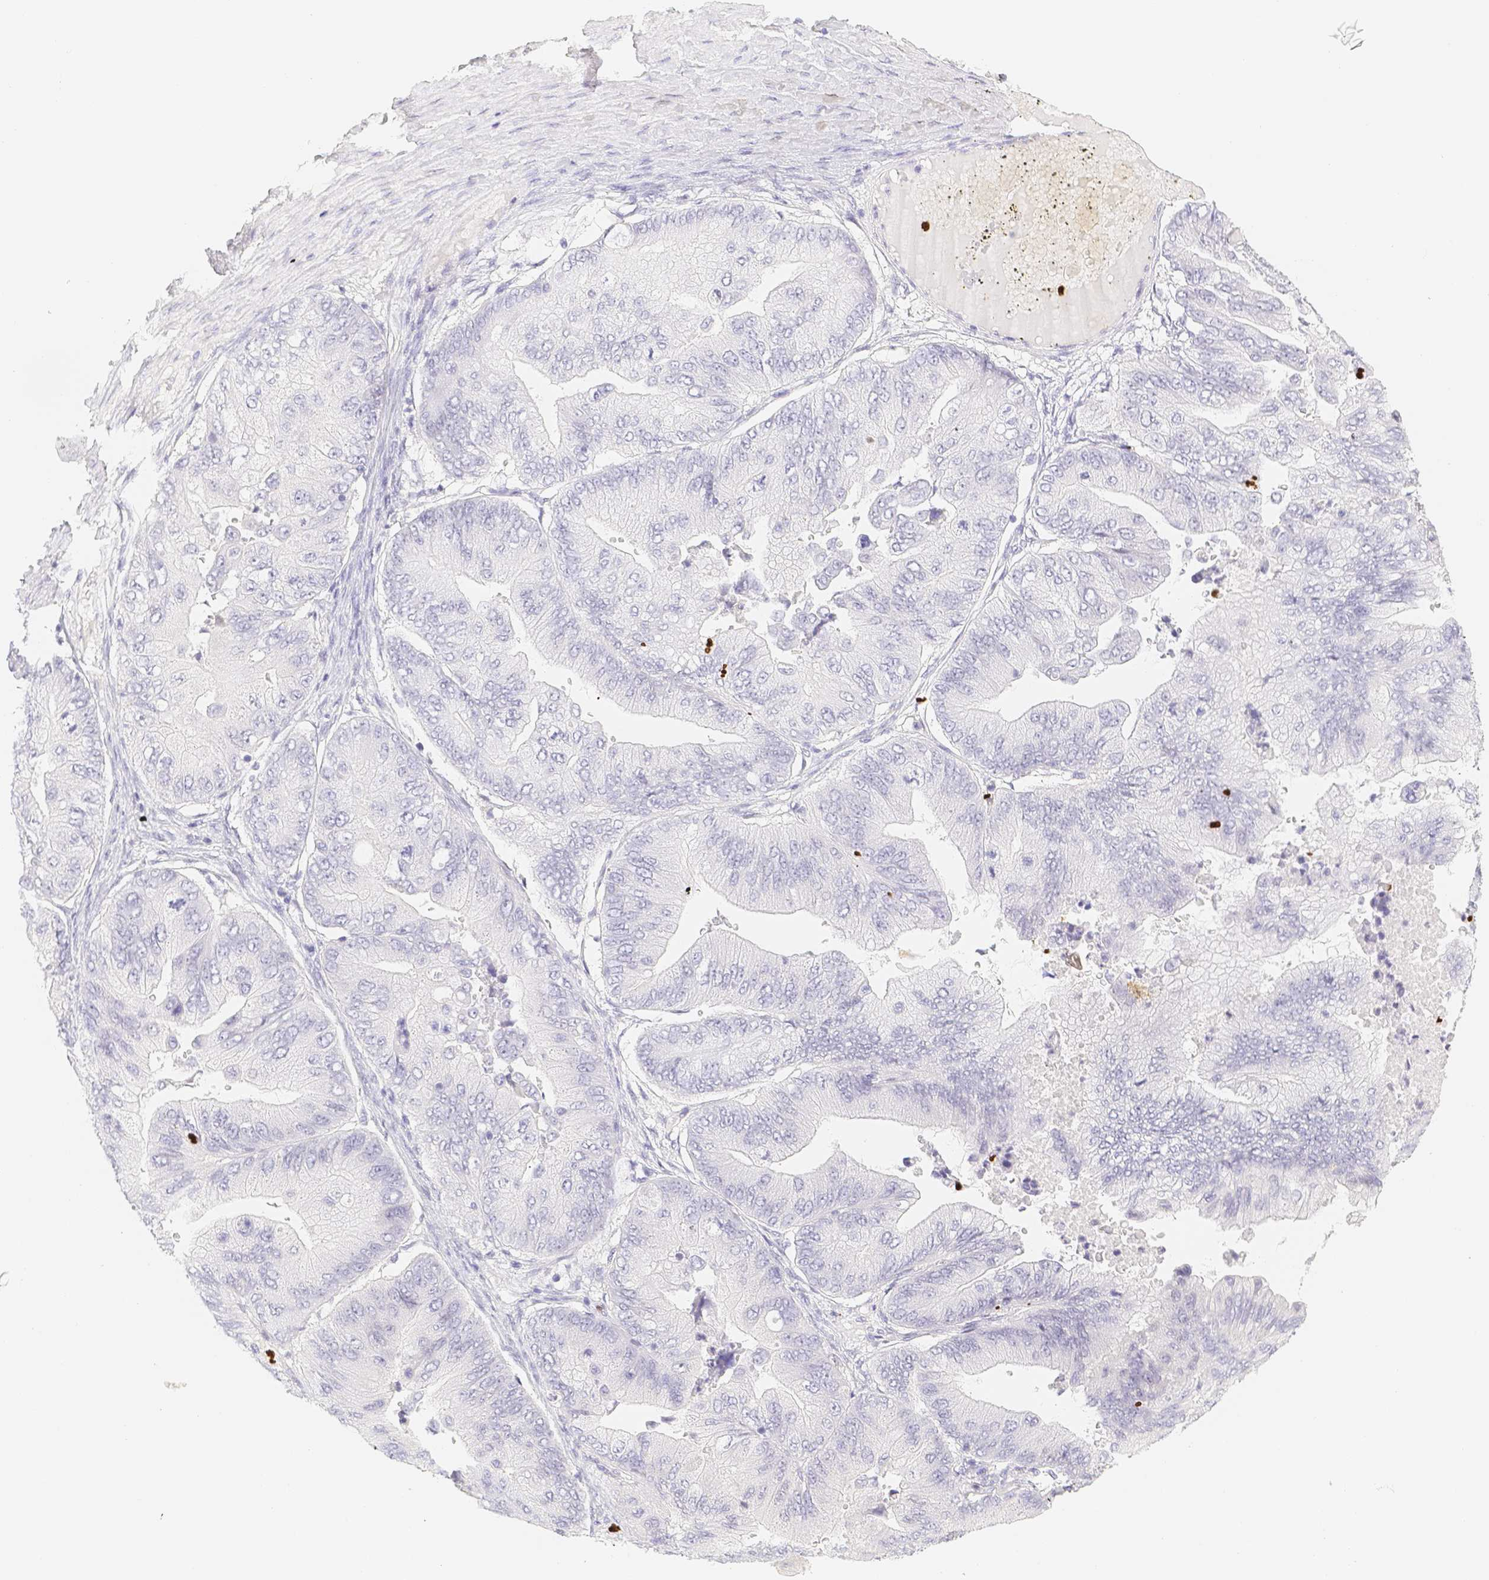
{"staining": {"intensity": "negative", "quantity": "none", "location": "none"}, "tissue": "ovarian cancer", "cell_type": "Tumor cells", "image_type": "cancer", "snomed": [{"axis": "morphology", "description": "Cystadenocarcinoma, mucinous, NOS"}, {"axis": "topography", "description": "Ovary"}], "caption": "Tumor cells show no significant protein positivity in ovarian cancer (mucinous cystadenocarcinoma). (DAB (3,3'-diaminobenzidine) immunohistochemistry, high magnification).", "gene": "PADI4", "patient": {"sex": "female", "age": 61}}